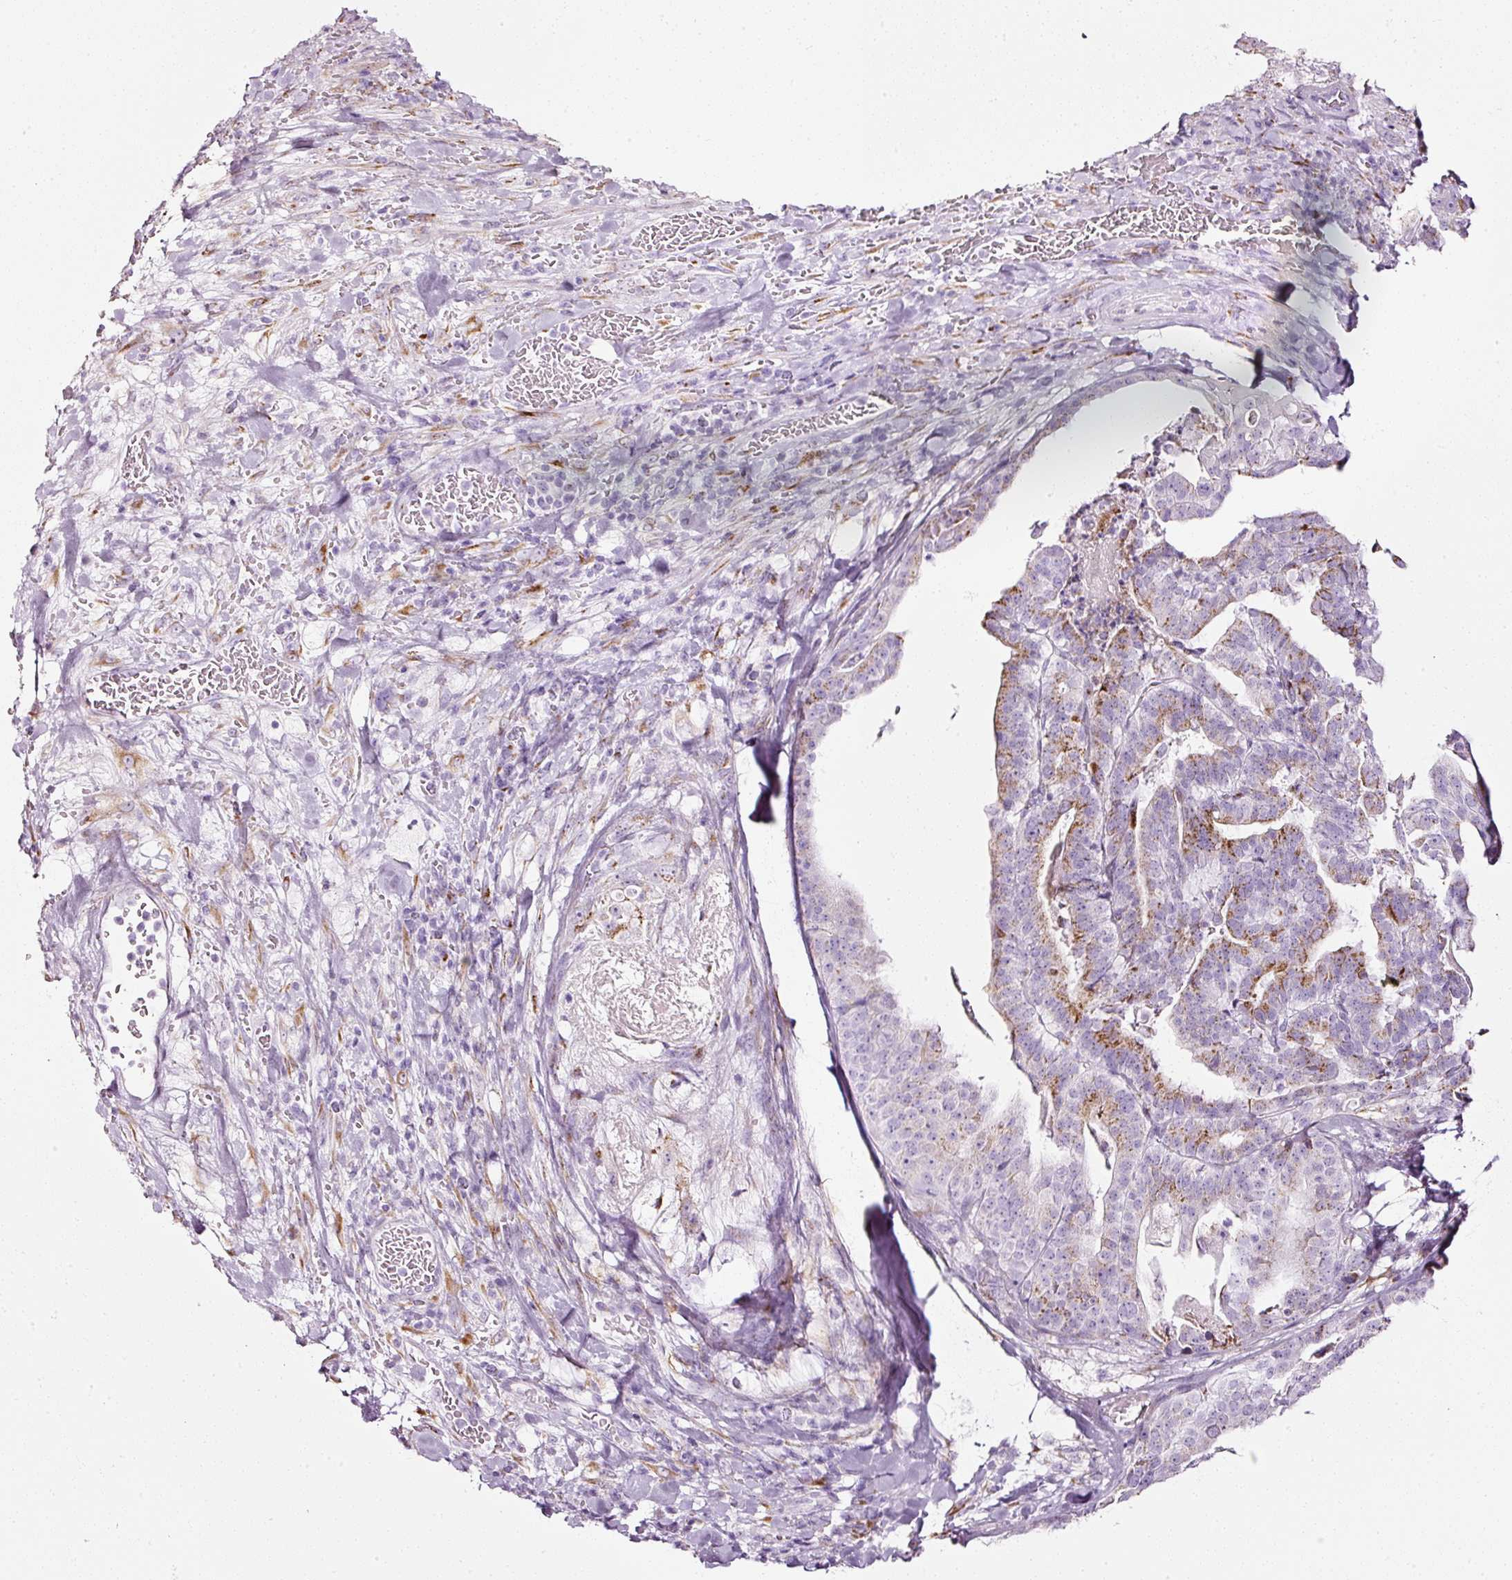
{"staining": {"intensity": "strong", "quantity": "25%-75%", "location": "cytoplasmic/membranous"}, "tissue": "stomach cancer", "cell_type": "Tumor cells", "image_type": "cancer", "snomed": [{"axis": "morphology", "description": "Adenocarcinoma, NOS"}, {"axis": "topography", "description": "Stomach"}], "caption": "Strong cytoplasmic/membranous protein expression is appreciated in about 25%-75% of tumor cells in stomach cancer (adenocarcinoma). The protein is stained brown, and the nuclei are stained in blue (DAB (3,3'-diaminobenzidine) IHC with brightfield microscopy, high magnification).", "gene": "SDF4", "patient": {"sex": "male", "age": 48}}